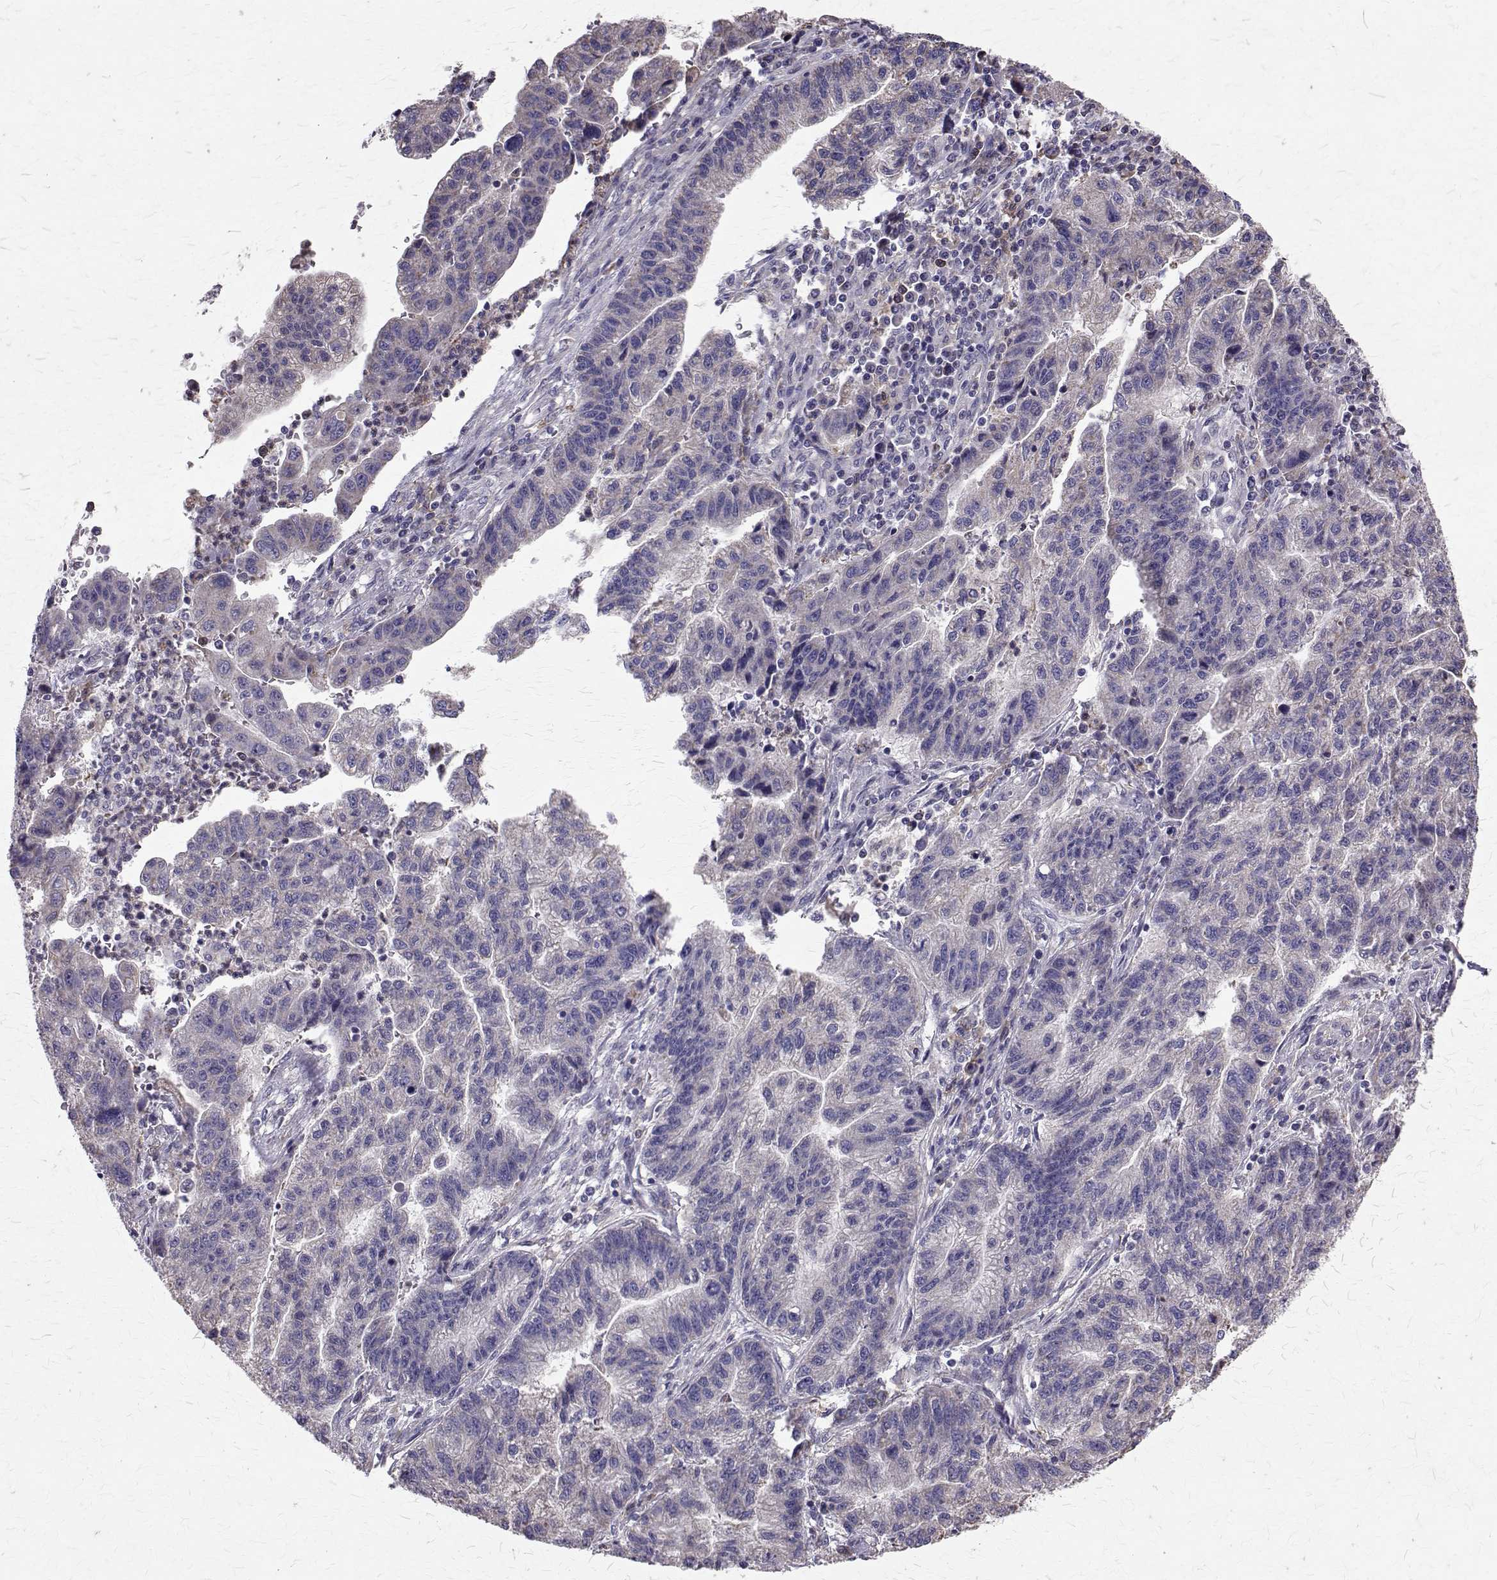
{"staining": {"intensity": "negative", "quantity": "none", "location": "none"}, "tissue": "stomach cancer", "cell_type": "Tumor cells", "image_type": "cancer", "snomed": [{"axis": "morphology", "description": "Adenocarcinoma, NOS"}, {"axis": "topography", "description": "Stomach"}], "caption": "Image shows no protein staining in tumor cells of stomach cancer tissue.", "gene": "CCDC89", "patient": {"sex": "male", "age": 83}}